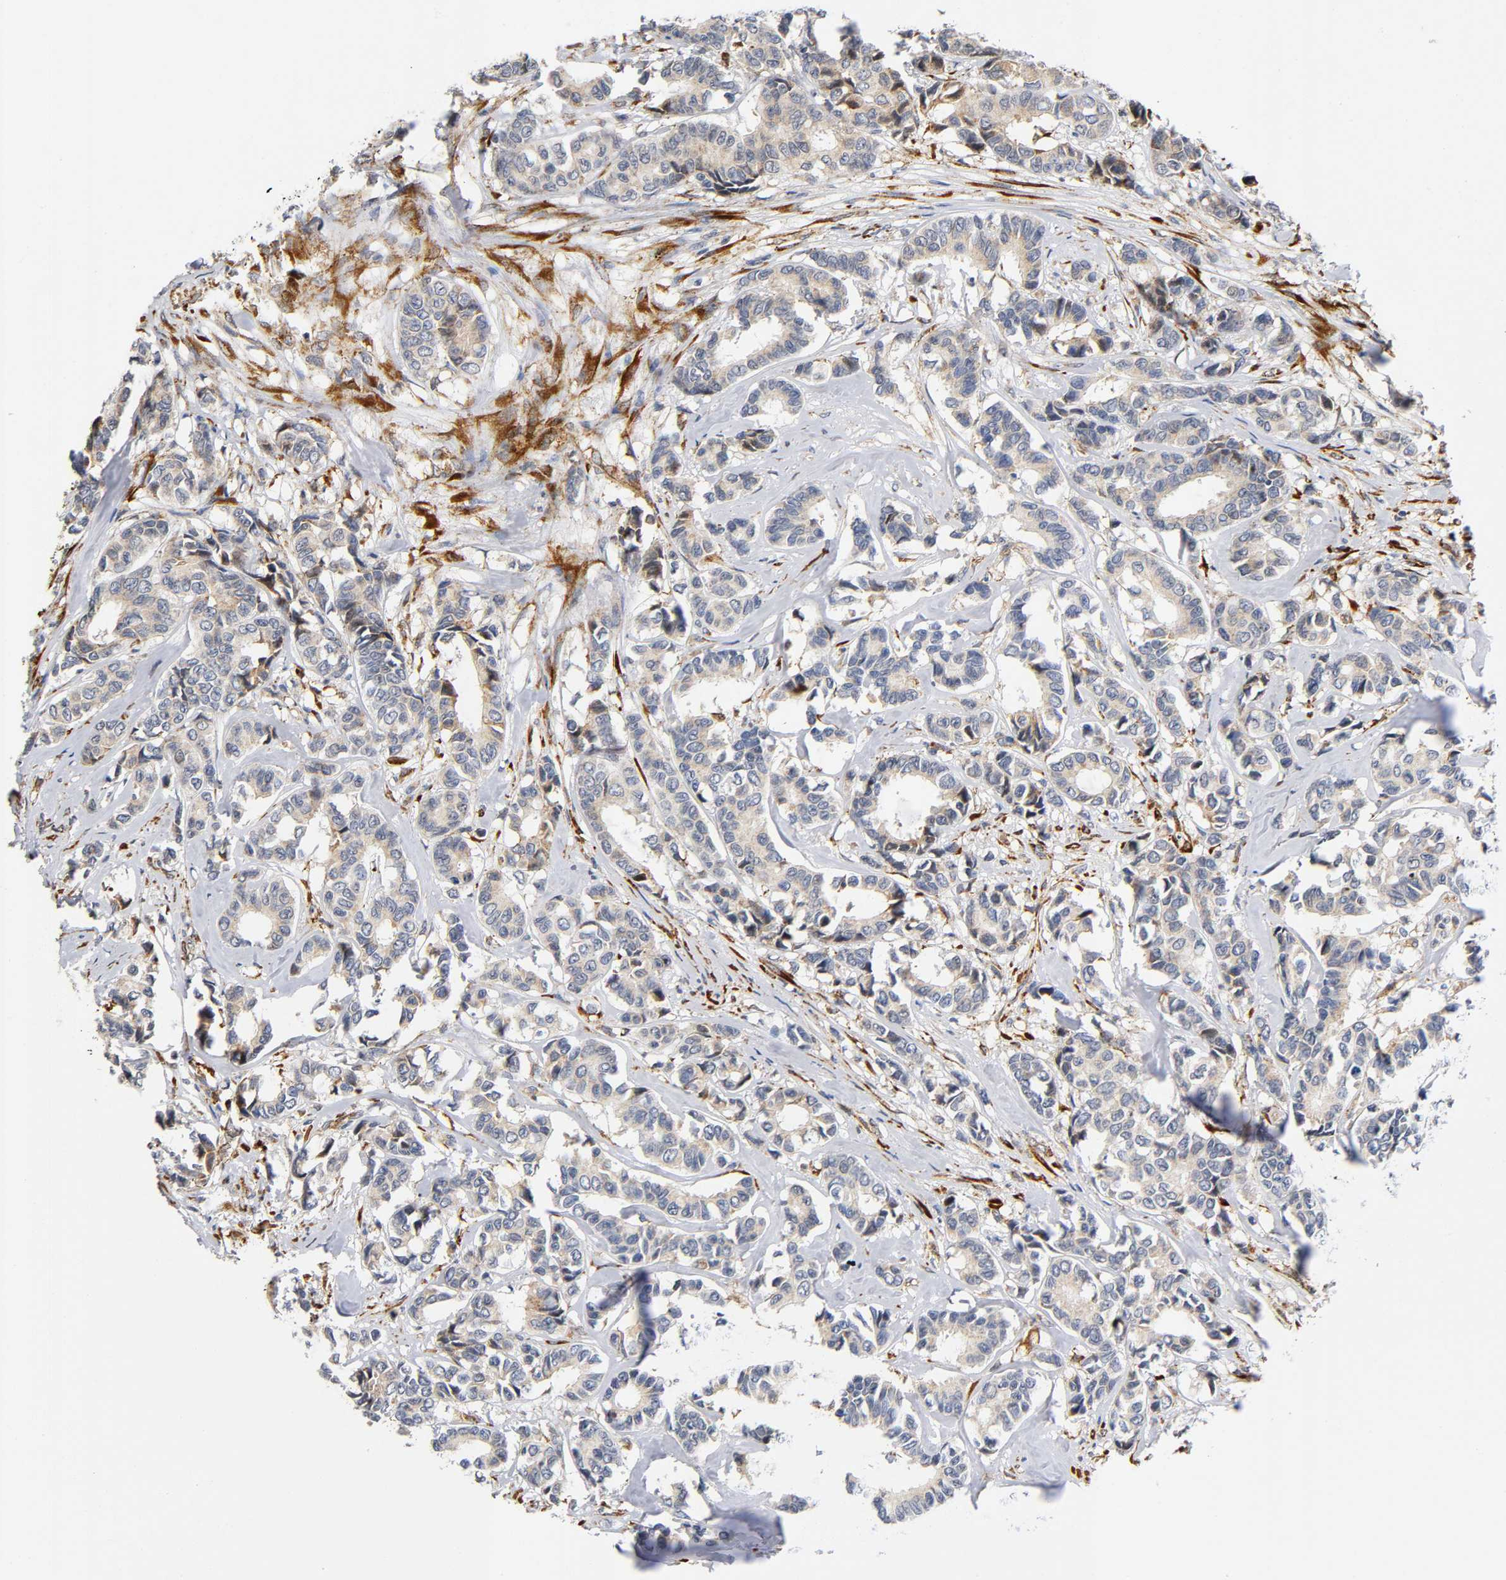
{"staining": {"intensity": "weak", "quantity": ">75%", "location": "cytoplasmic/membranous"}, "tissue": "breast cancer", "cell_type": "Tumor cells", "image_type": "cancer", "snomed": [{"axis": "morphology", "description": "Duct carcinoma"}, {"axis": "topography", "description": "Breast"}], "caption": "There is low levels of weak cytoplasmic/membranous expression in tumor cells of breast cancer, as demonstrated by immunohistochemical staining (brown color).", "gene": "SOS2", "patient": {"sex": "female", "age": 87}}